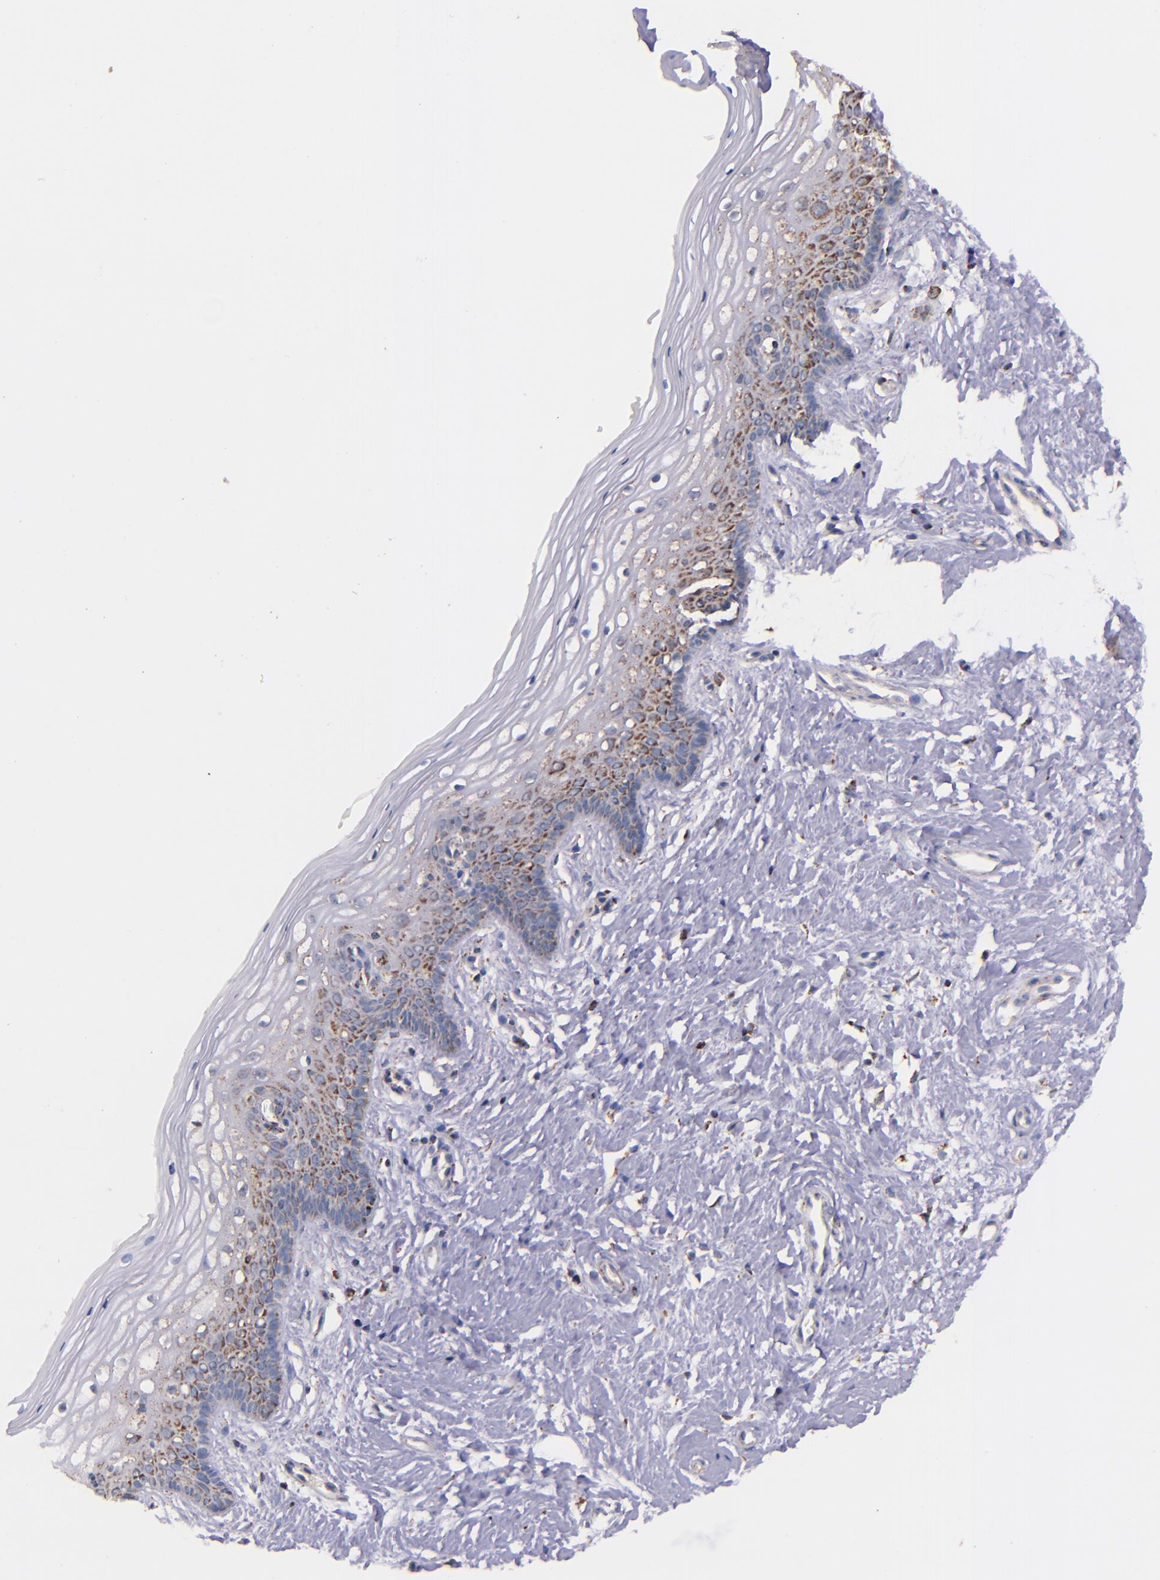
{"staining": {"intensity": "moderate", "quantity": "<25%", "location": "cytoplasmic/membranous"}, "tissue": "vagina", "cell_type": "Squamous epithelial cells", "image_type": "normal", "snomed": [{"axis": "morphology", "description": "Normal tissue, NOS"}, {"axis": "topography", "description": "Vagina"}], "caption": "Immunohistochemistry image of normal vagina: human vagina stained using IHC shows low levels of moderate protein expression localized specifically in the cytoplasmic/membranous of squamous epithelial cells, appearing as a cytoplasmic/membranous brown color.", "gene": "IDH3G", "patient": {"sex": "female", "age": 46}}